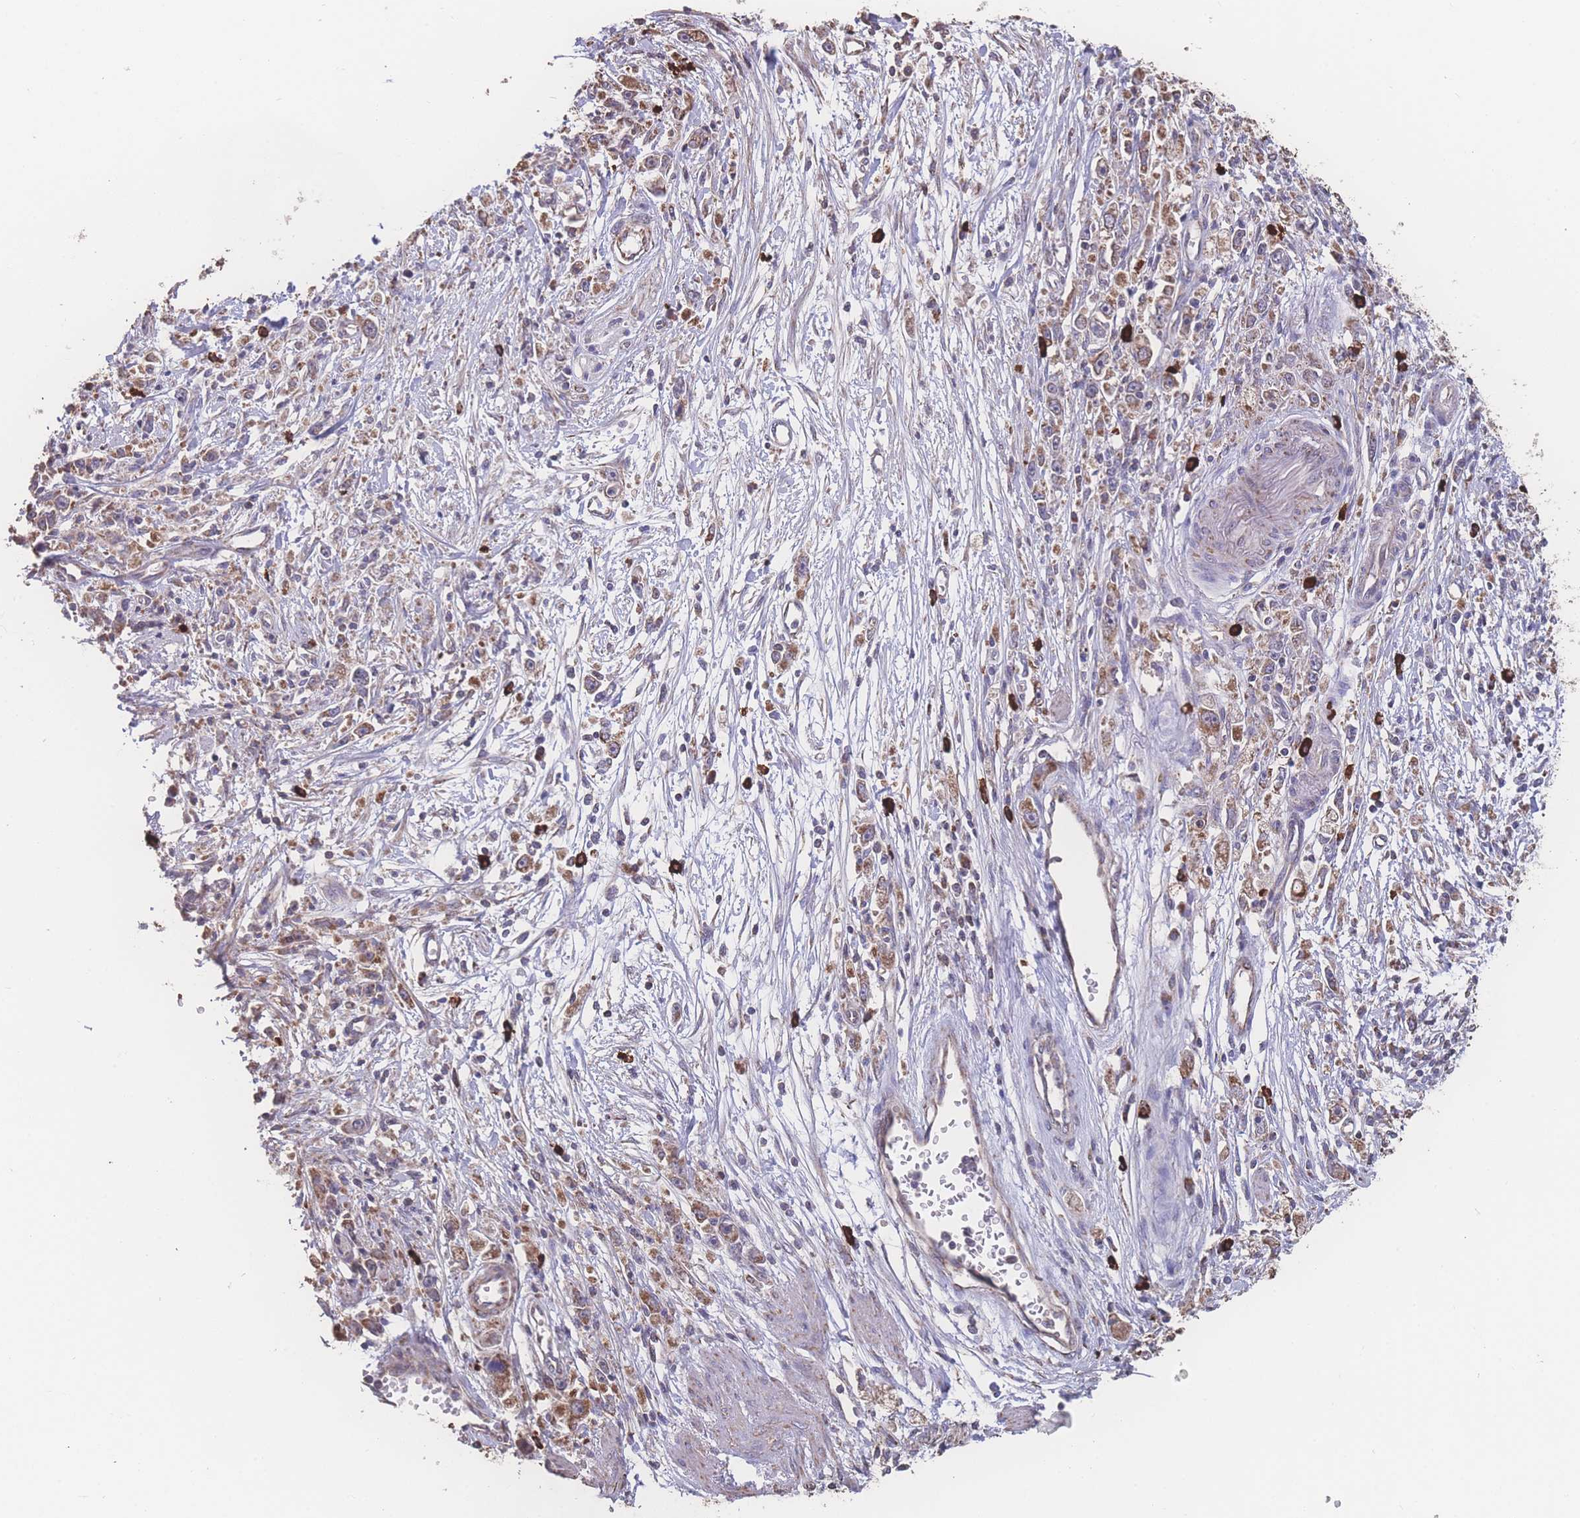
{"staining": {"intensity": "moderate", "quantity": ">75%", "location": "cytoplasmic/membranous"}, "tissue": "stomach cancer", "cell_type": "Tumor cells", "image_type": "cancer", "snomed": [{"axis": "morphology", "description": "Adenocarcinoma, NOS"}, {"axis": "topography", "description": "Stomach"}], "caption": "Stomach cancer (adenocarcinoma) stained with IHC displays moderate cytoplasmic/membranous staining in approximately >75% of tumor cells.", "gene": "SGSM3", "patient": {"sex": "female", "age": 59}}